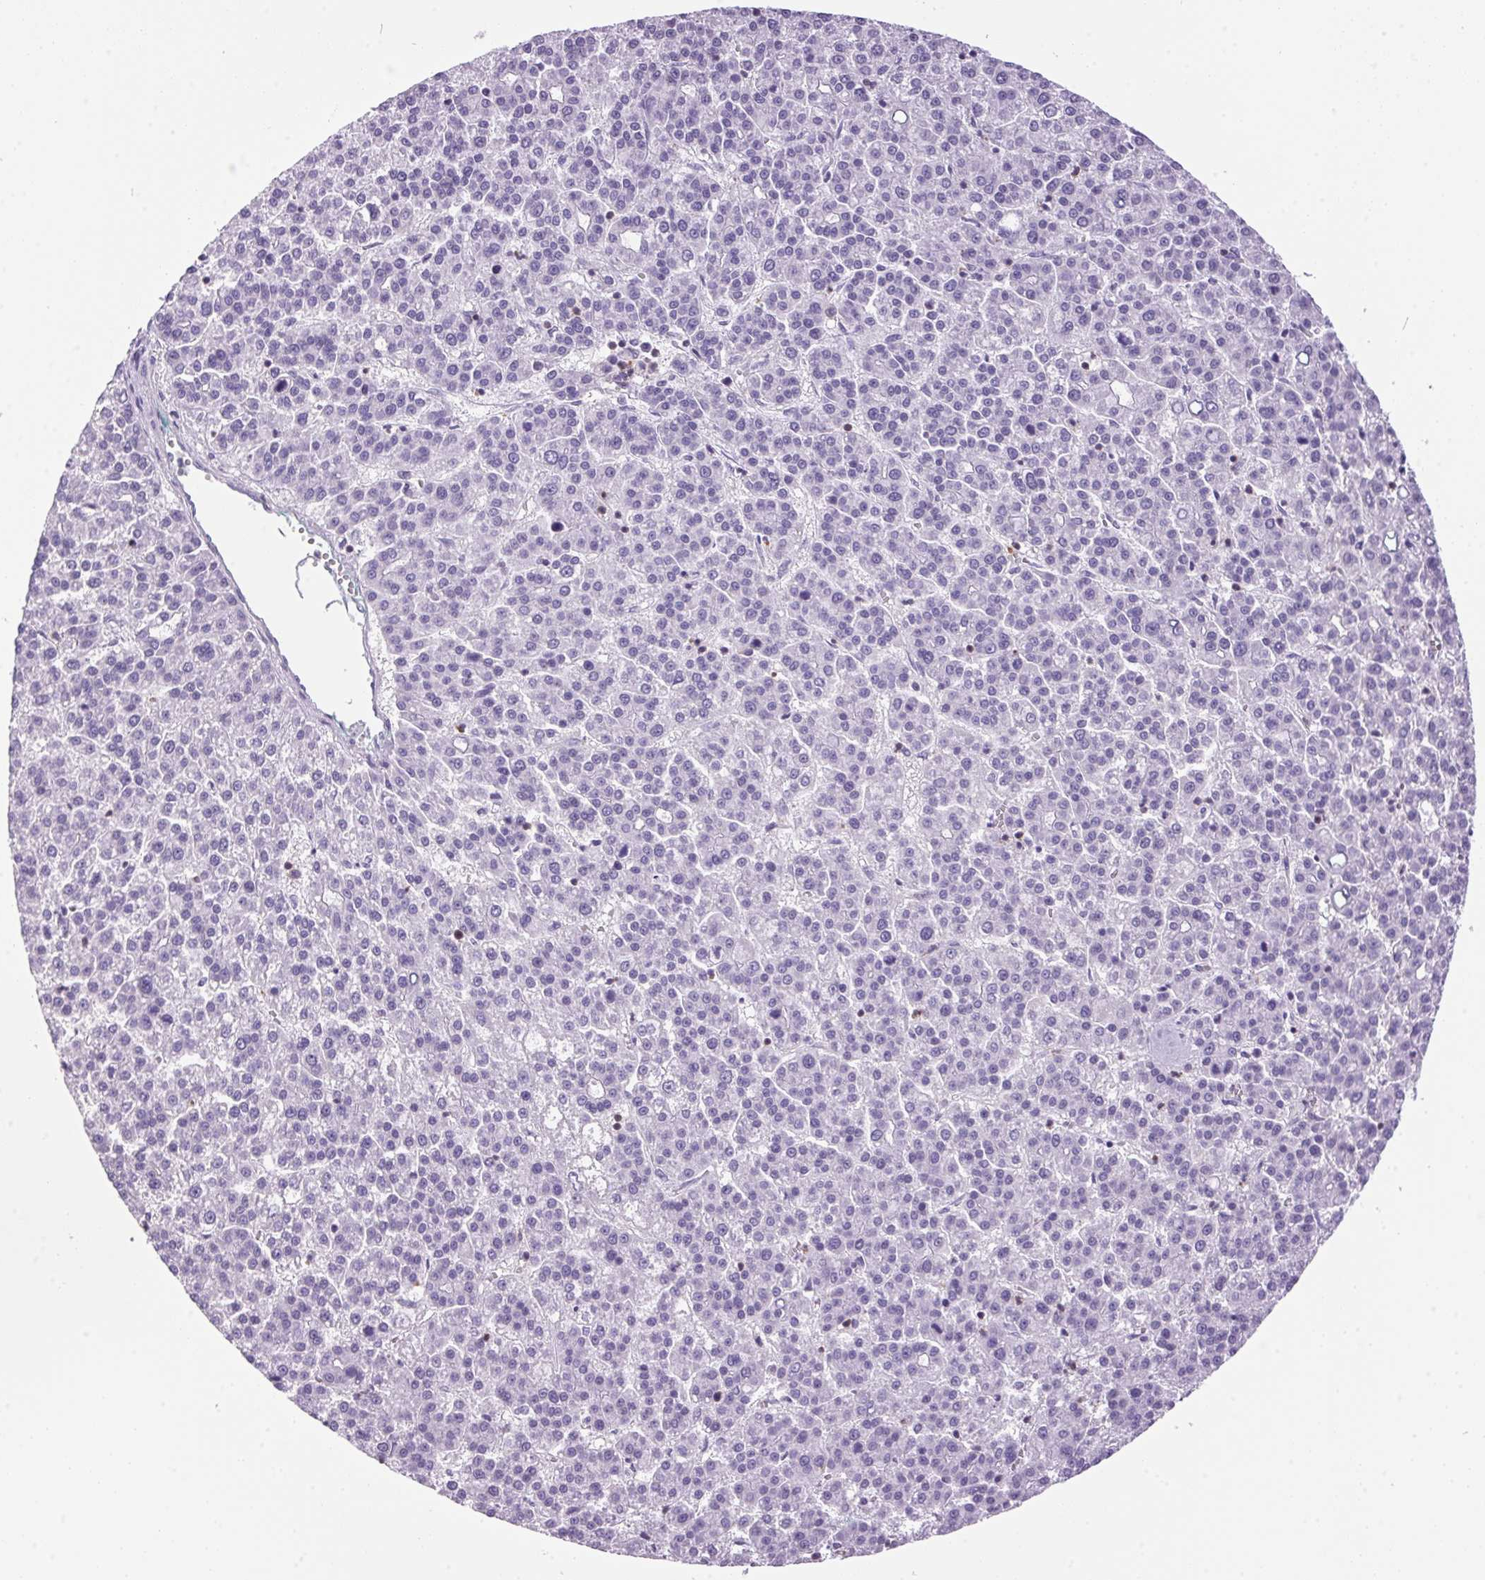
{"staining": {"intensity": "negative", "quantity": "none", "location": "none"}, "tissue": "liver cancer", "cell_type": "Tumor cells", "image_type": "cancer", "snomed": [{"axis": "morphology", "description": "Carcinoma, Hepatocellular, NOS"}, {"axis": "topography", "description": "Liver"}], "caption": "The immunohistochemistry (IHC) image has no significant positivity in tumor cells of liver hepatocellular carcinoma tissue.", "gene": "S100A2", "patient": {"sex": "female", "age": 58}}